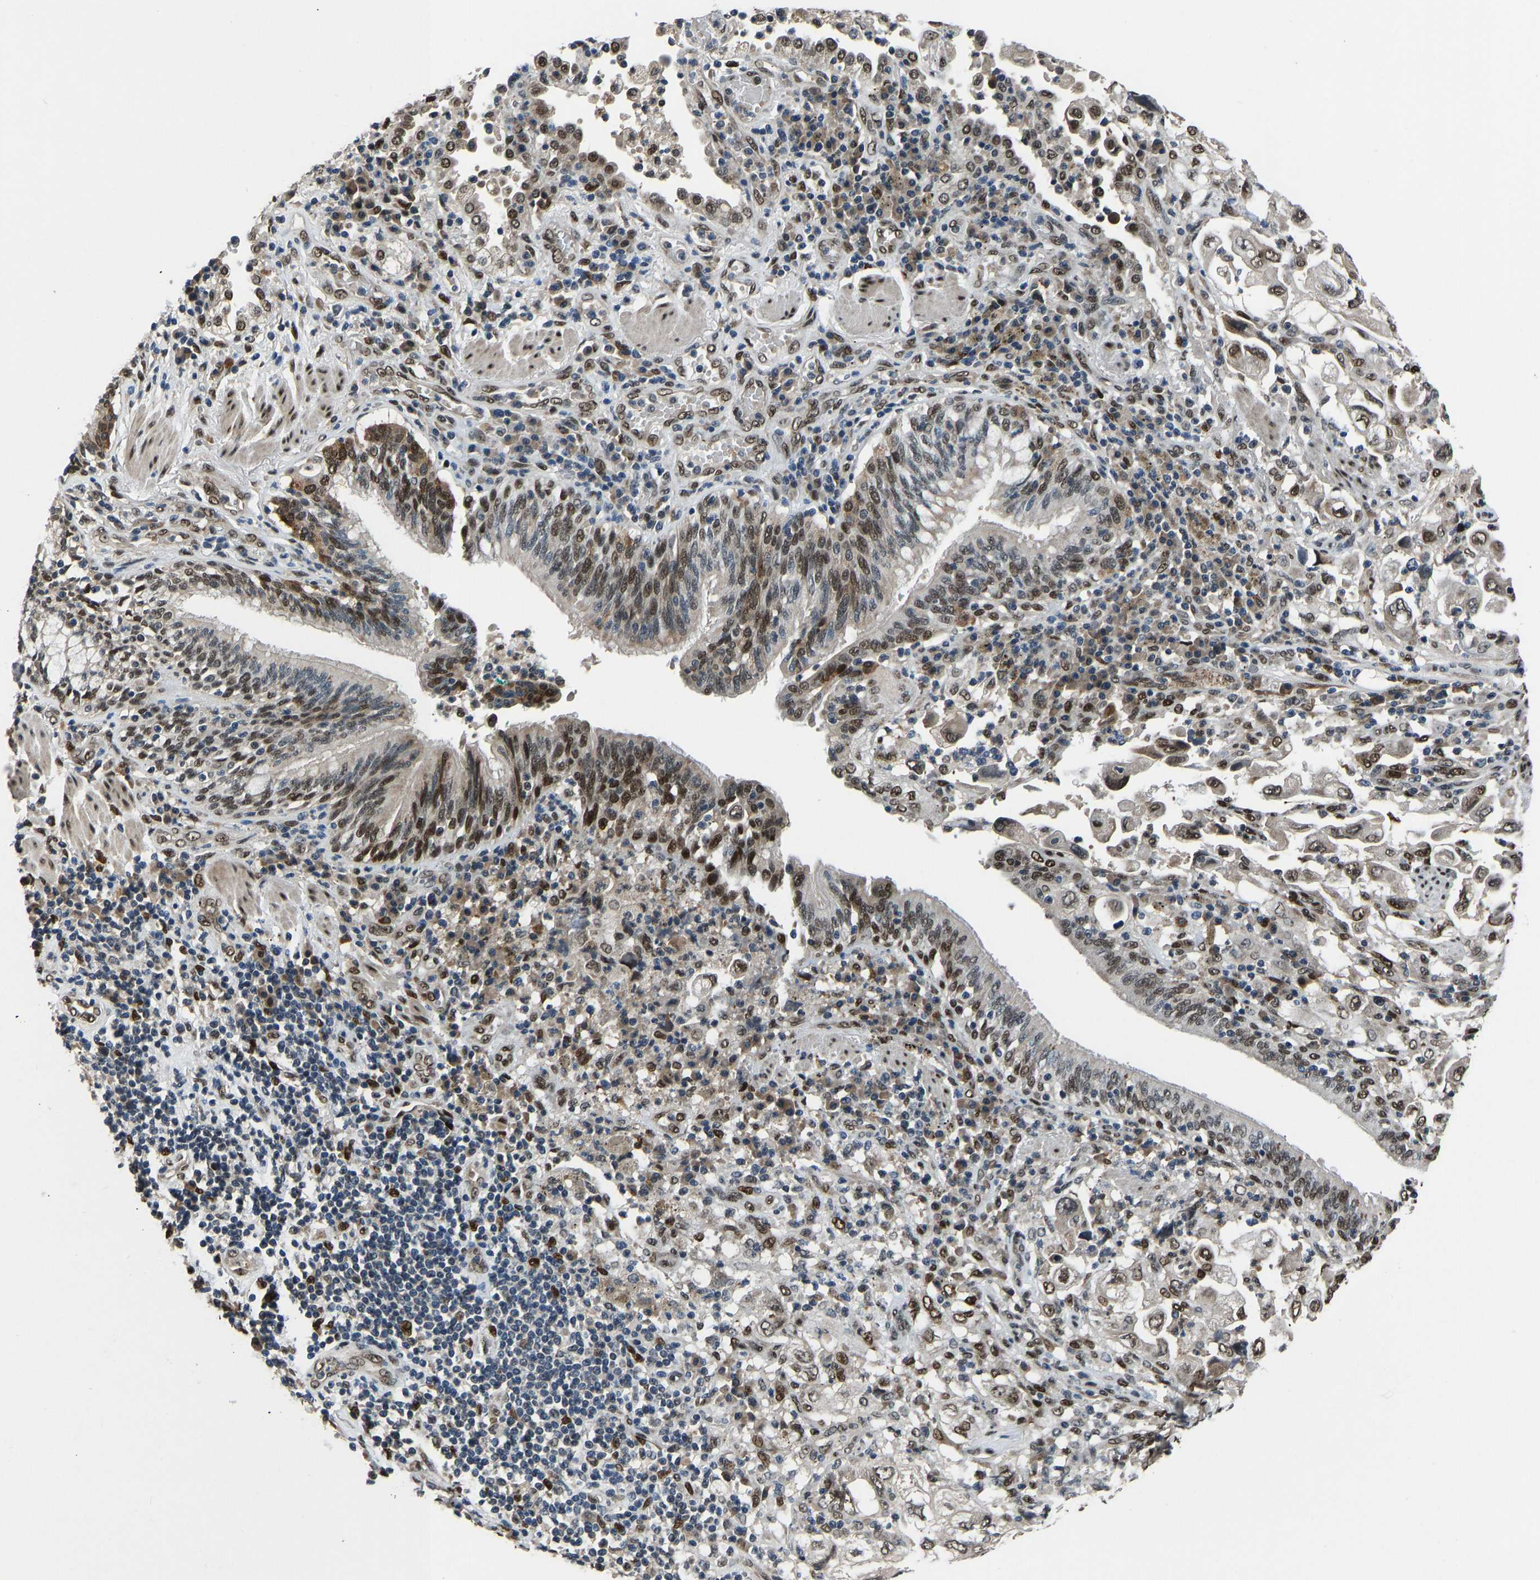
{"staining": {"intensity": "moderate", "quantity": "25%-75%", "location": "nuclear"}, "tissue": "lung cancer", "cell_type": "Tumor cells", "image_type": "cancer", "snomed": [{"axis": "morphology", "description": "Adenocarcinoma, NOS"}, {"axis": "topography", "description": "Lung"}], "caption": "A histopathology image of adenocarcinoma (lung) stained for a protein reveals moderate nuclear brown staining in tumor cells.", "gene": "FOS", "patient": {"sex": "male", "age": 64}}